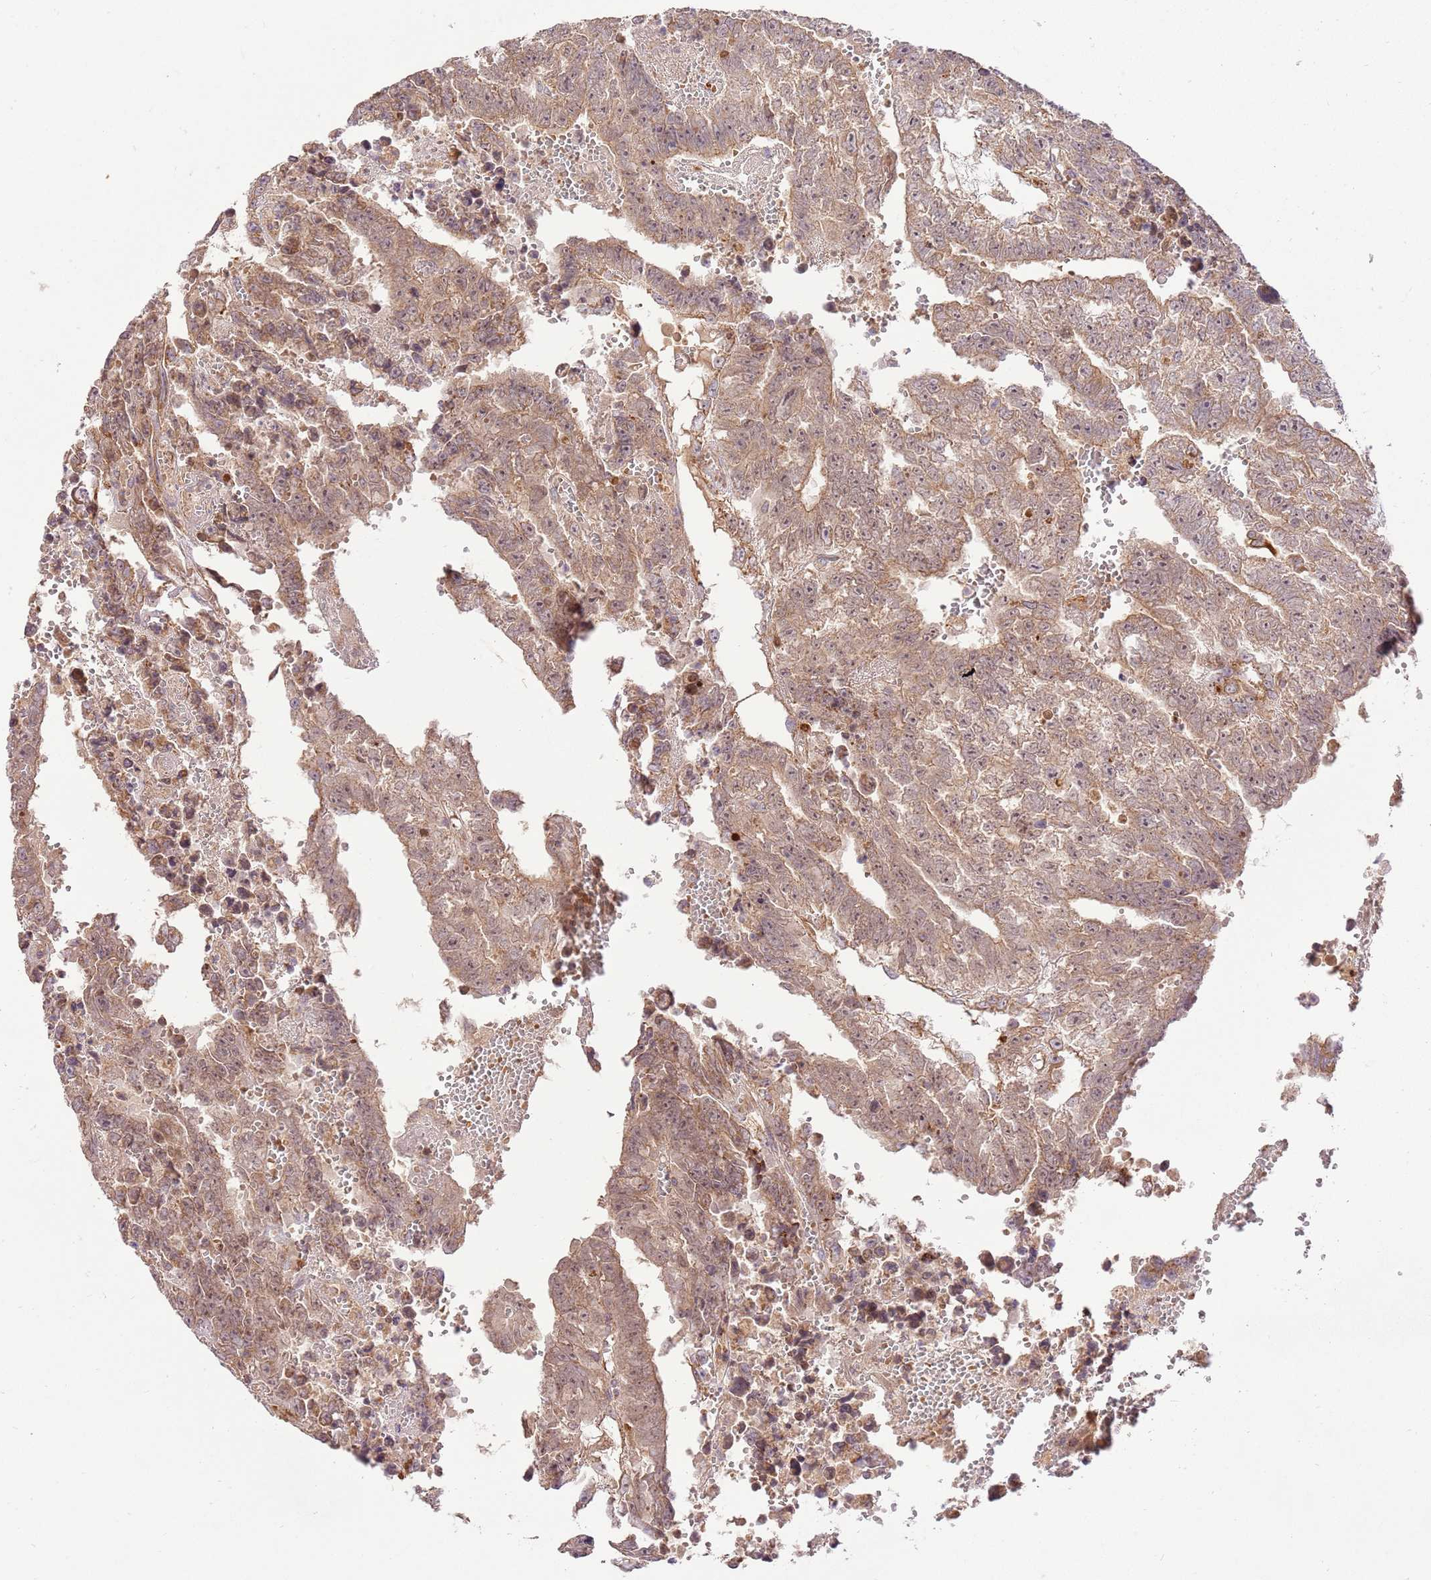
{"staining": {"intensity": "moderate", "quantity": ">75%", "location": "cytoplasmic/membranous"}, "tissue": "testis cancer", "cell_type": "Tumor cells", "image_type": "cancer", "snomed": [{"axis": "morphology", "description": "Carcinoma, Embryonal, NOS"}, {"axis": "topography", "description": "Testis"}], "caption": "The immunohistochemical stain labels moderate cytoplasmic/membranous positivity in tumor cells of testis embryonal carcinoma tissue. (brown staining indicates protein expression, while blue staining denotes nuclei).", "gene": "SPATA2L", "patient": {"sex": "male", "age": 25}}